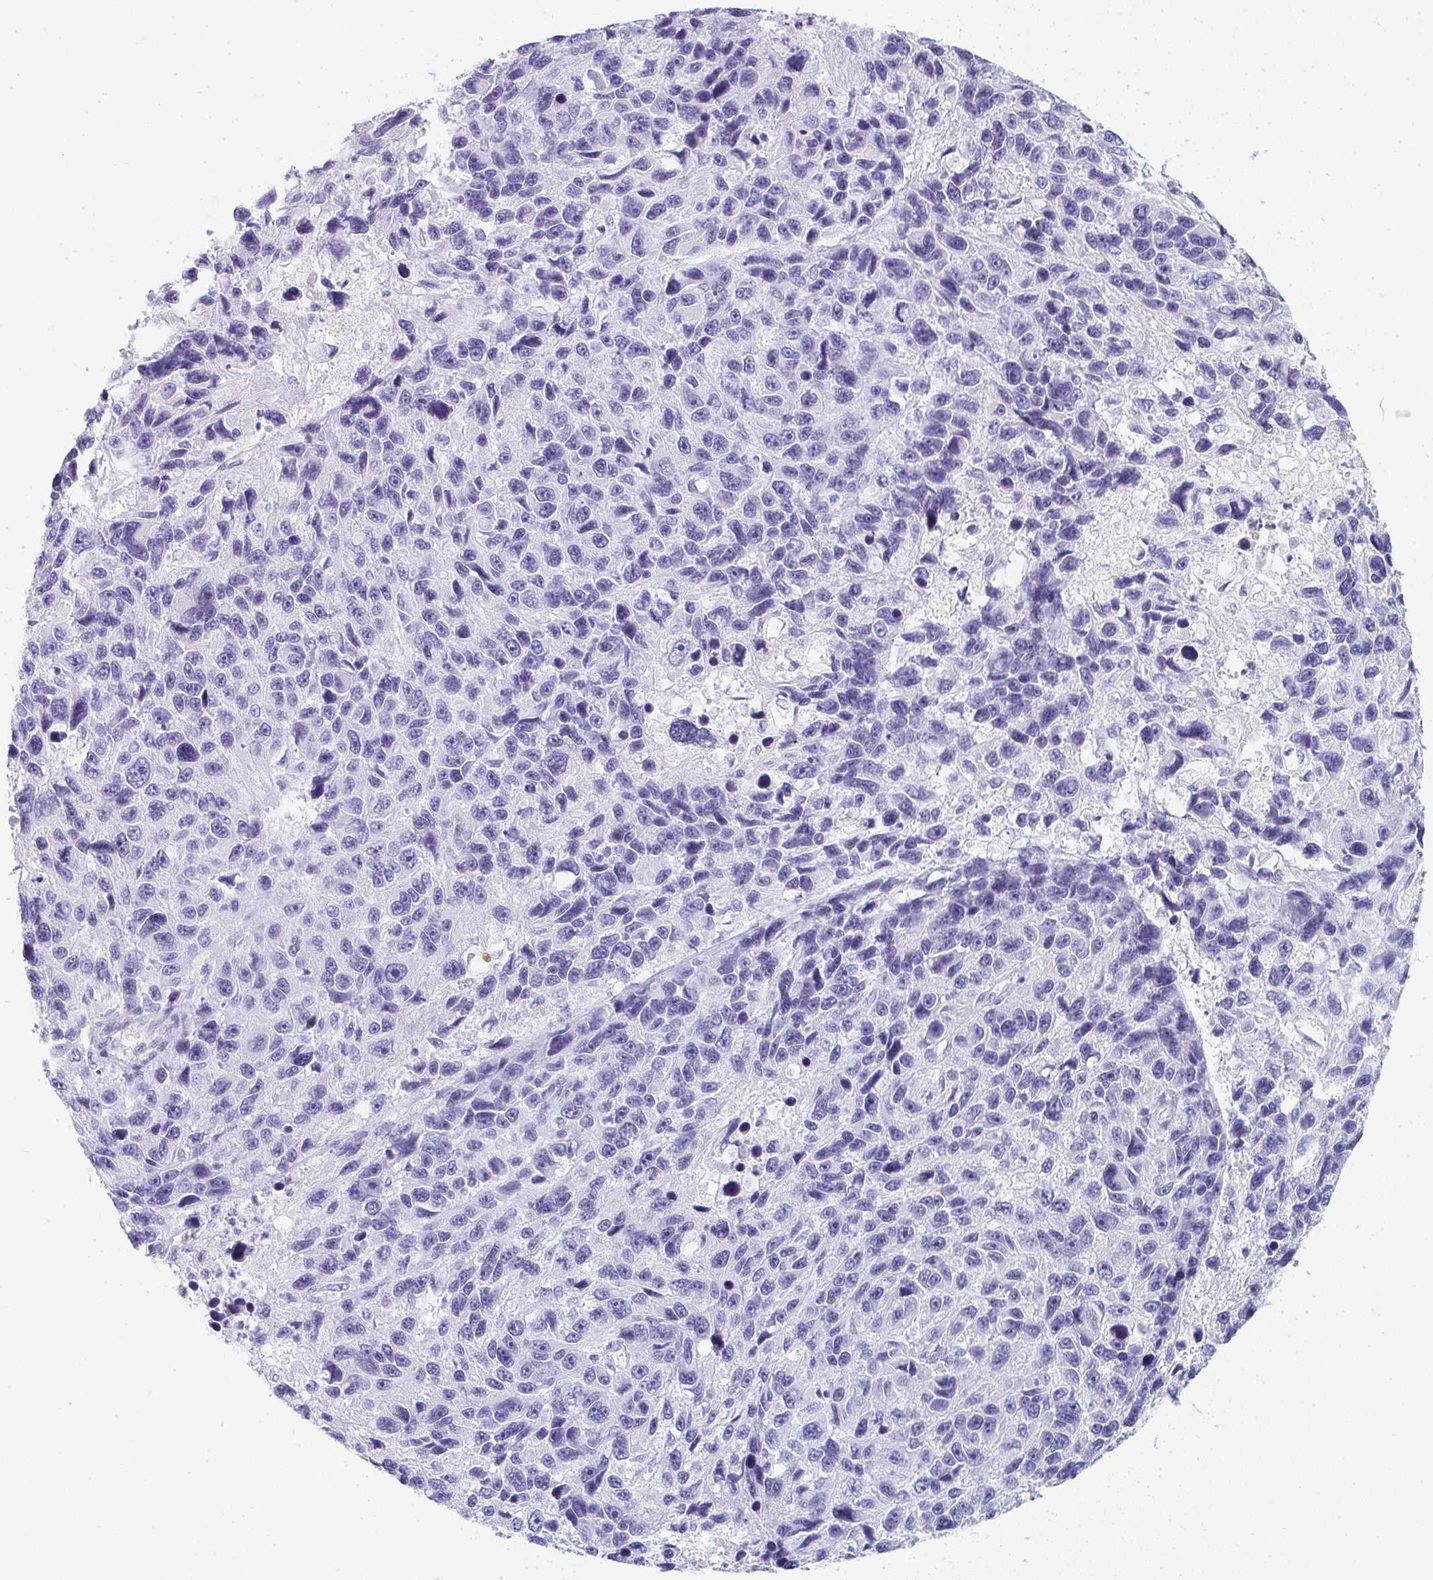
{"staining": {"intensity": "negative", "quantity": "none", "location": "none"}, "tissue": "melanoma", "cell_type": "Tumor cells", "image_type": "cancer", "snomed": [{"axis": "morphology", "description": "Malignant melanoma, NOS"}, {"axis": "topography", "description": "Skin"}], "caption": "High magnification brightfield microscopy of melanoma stained with DAB (3,3'-diaminobenzidine) (brown) and counterstained with hematoxylin (blue): tumor cells show no significant expression.", "gene": "PRND", "patient": {"sex": "male", "age": 53}}